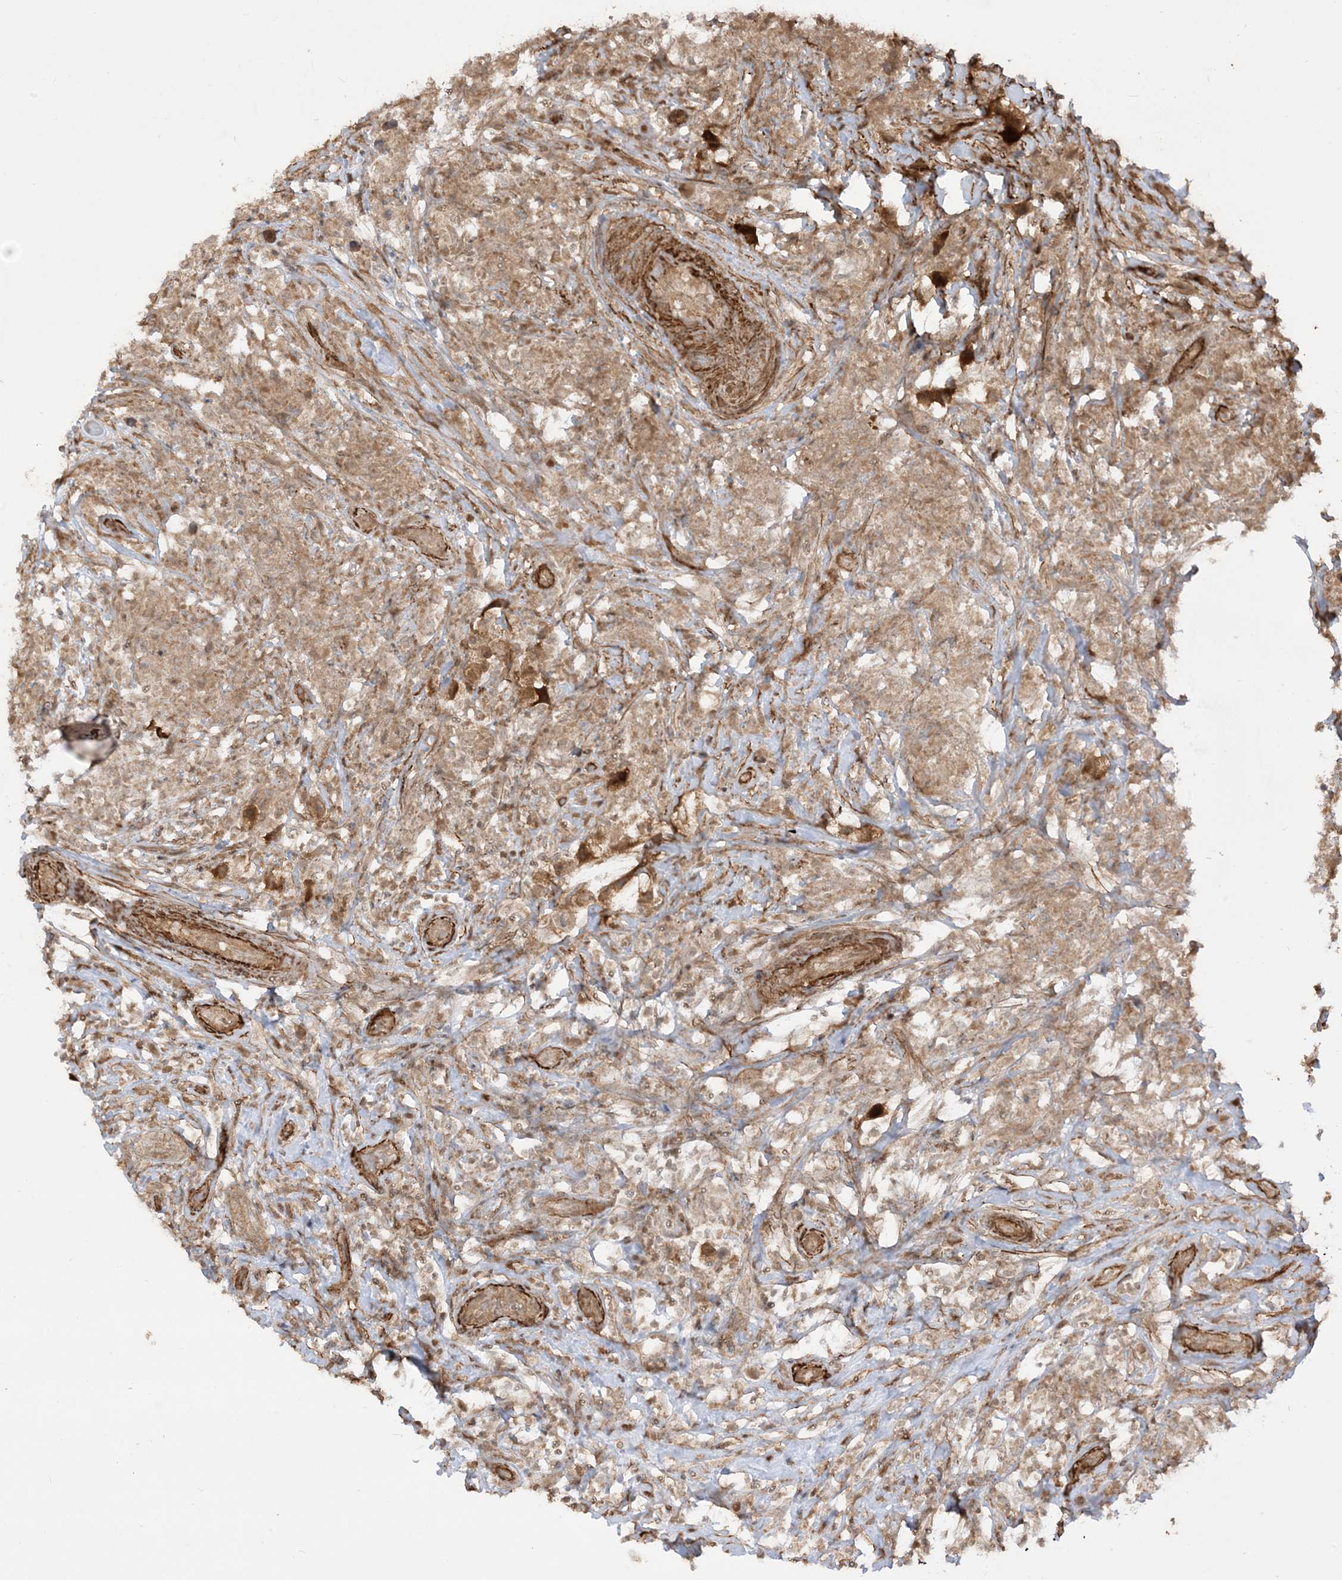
{"staining": {"intensity": "moderate", "quantity": ">75%", "location": "cytoplasmic/membranous"}, "tissue": "testis cancer", "cell_type": "Tumor cells", "image_type": "cancer", "snomed": [{"axis": "morphology", "description": "Seminoma, NOS"}, {"axis": "topography", "description": "Testis"}], "caption": "Protein staining by IHC shows moderate cytoplasmic/membranous expression in approximately >75% of tumor cells in testis cancer. The staining was performed using DAB, with brown indicating positive protein expression. Nuclei are stained blue with hematoxylin.", "gene": "TBCC", "patient": {"sex": "male", "age": 49}}